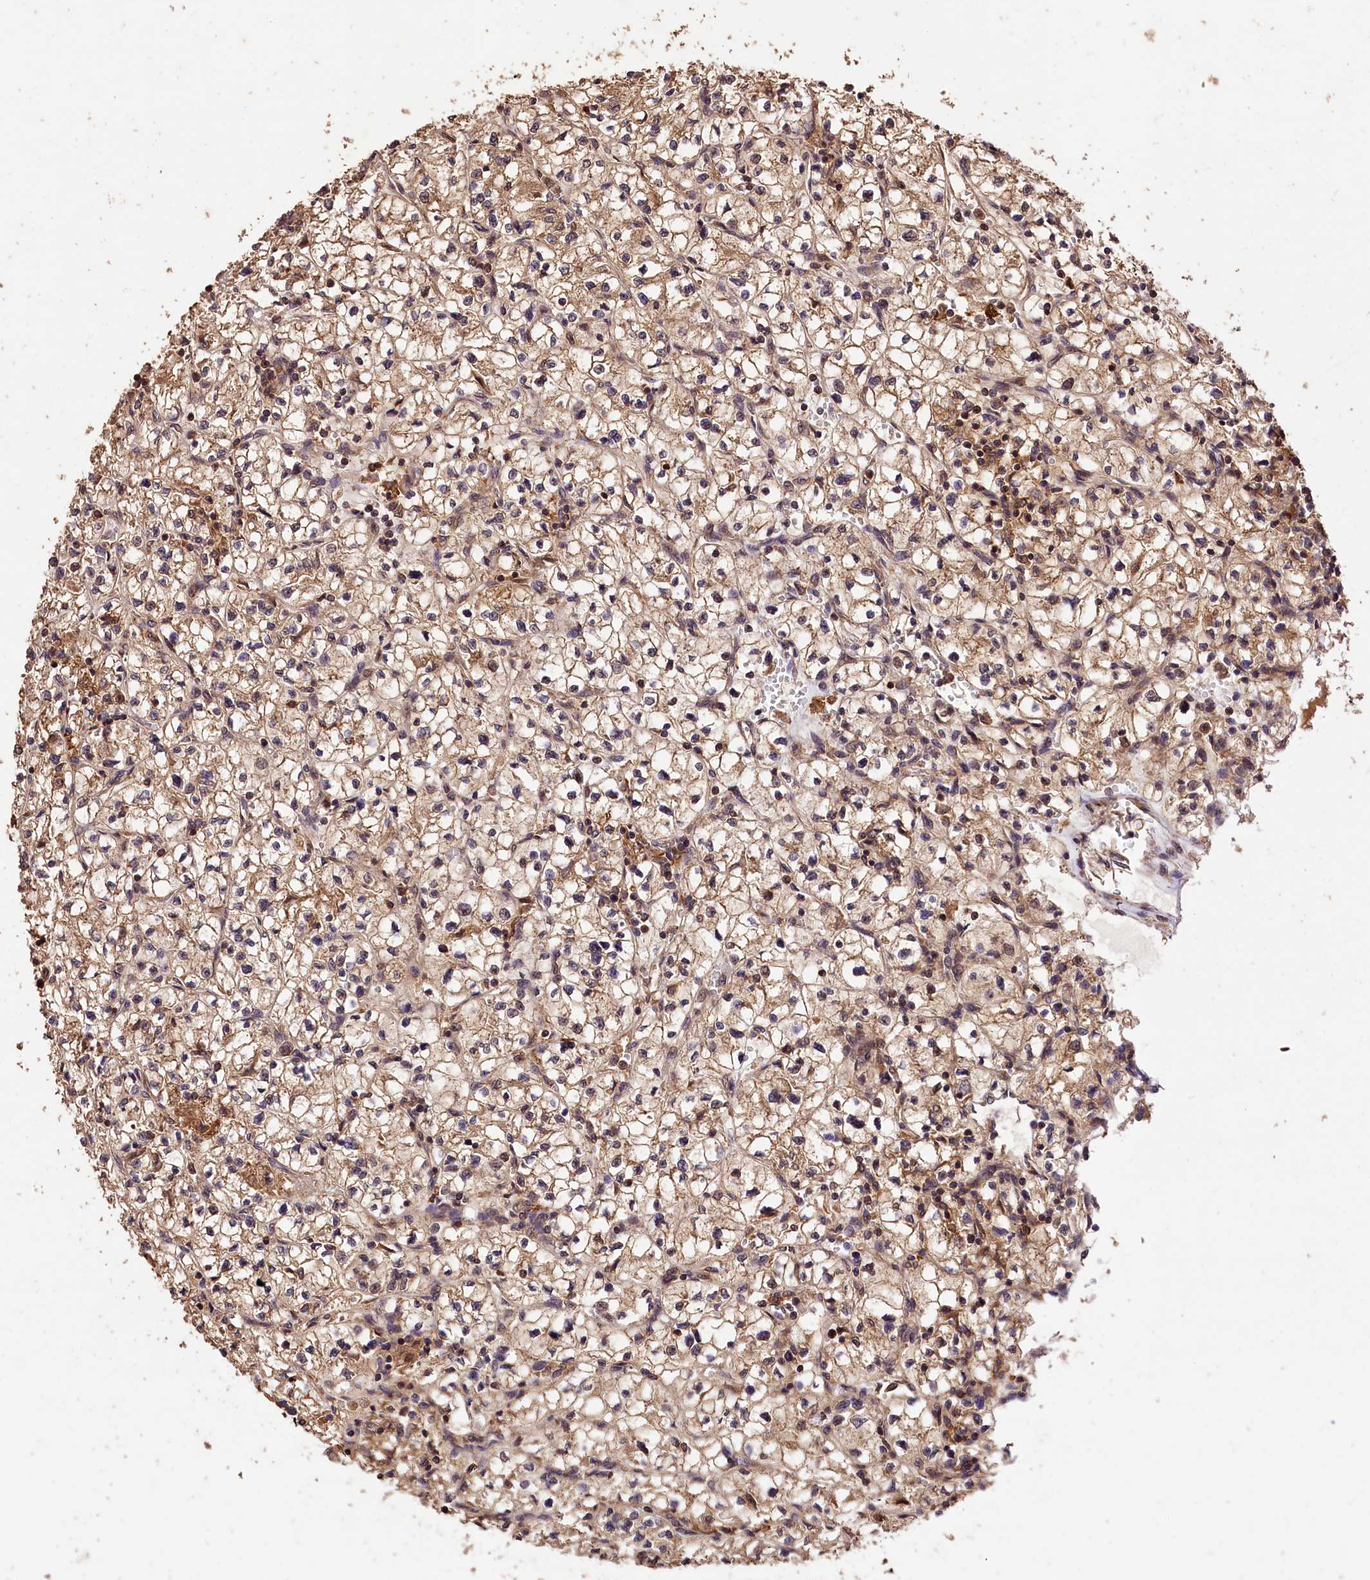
{"staining": {"intensity": "weak", "quantity": ">75%", "location": "cytoplasmic/membranous"}, "tissue": "renal cancer", "cell_type": "Tumor cells", "image_type": "cancer", "snomed": [{"axis": "morphology", "description": "Adenocarcinoma, NOS"}, {"axis": "topography", "description": "Kidney"}], "caption": "Protein staining shows weak cytoplasmic/membranous staining in about >75% of tumor cells in renal cancer (adenocarcinoma).", "gene": "KPTN", "patient": {"sex": "female", "age": 64}}